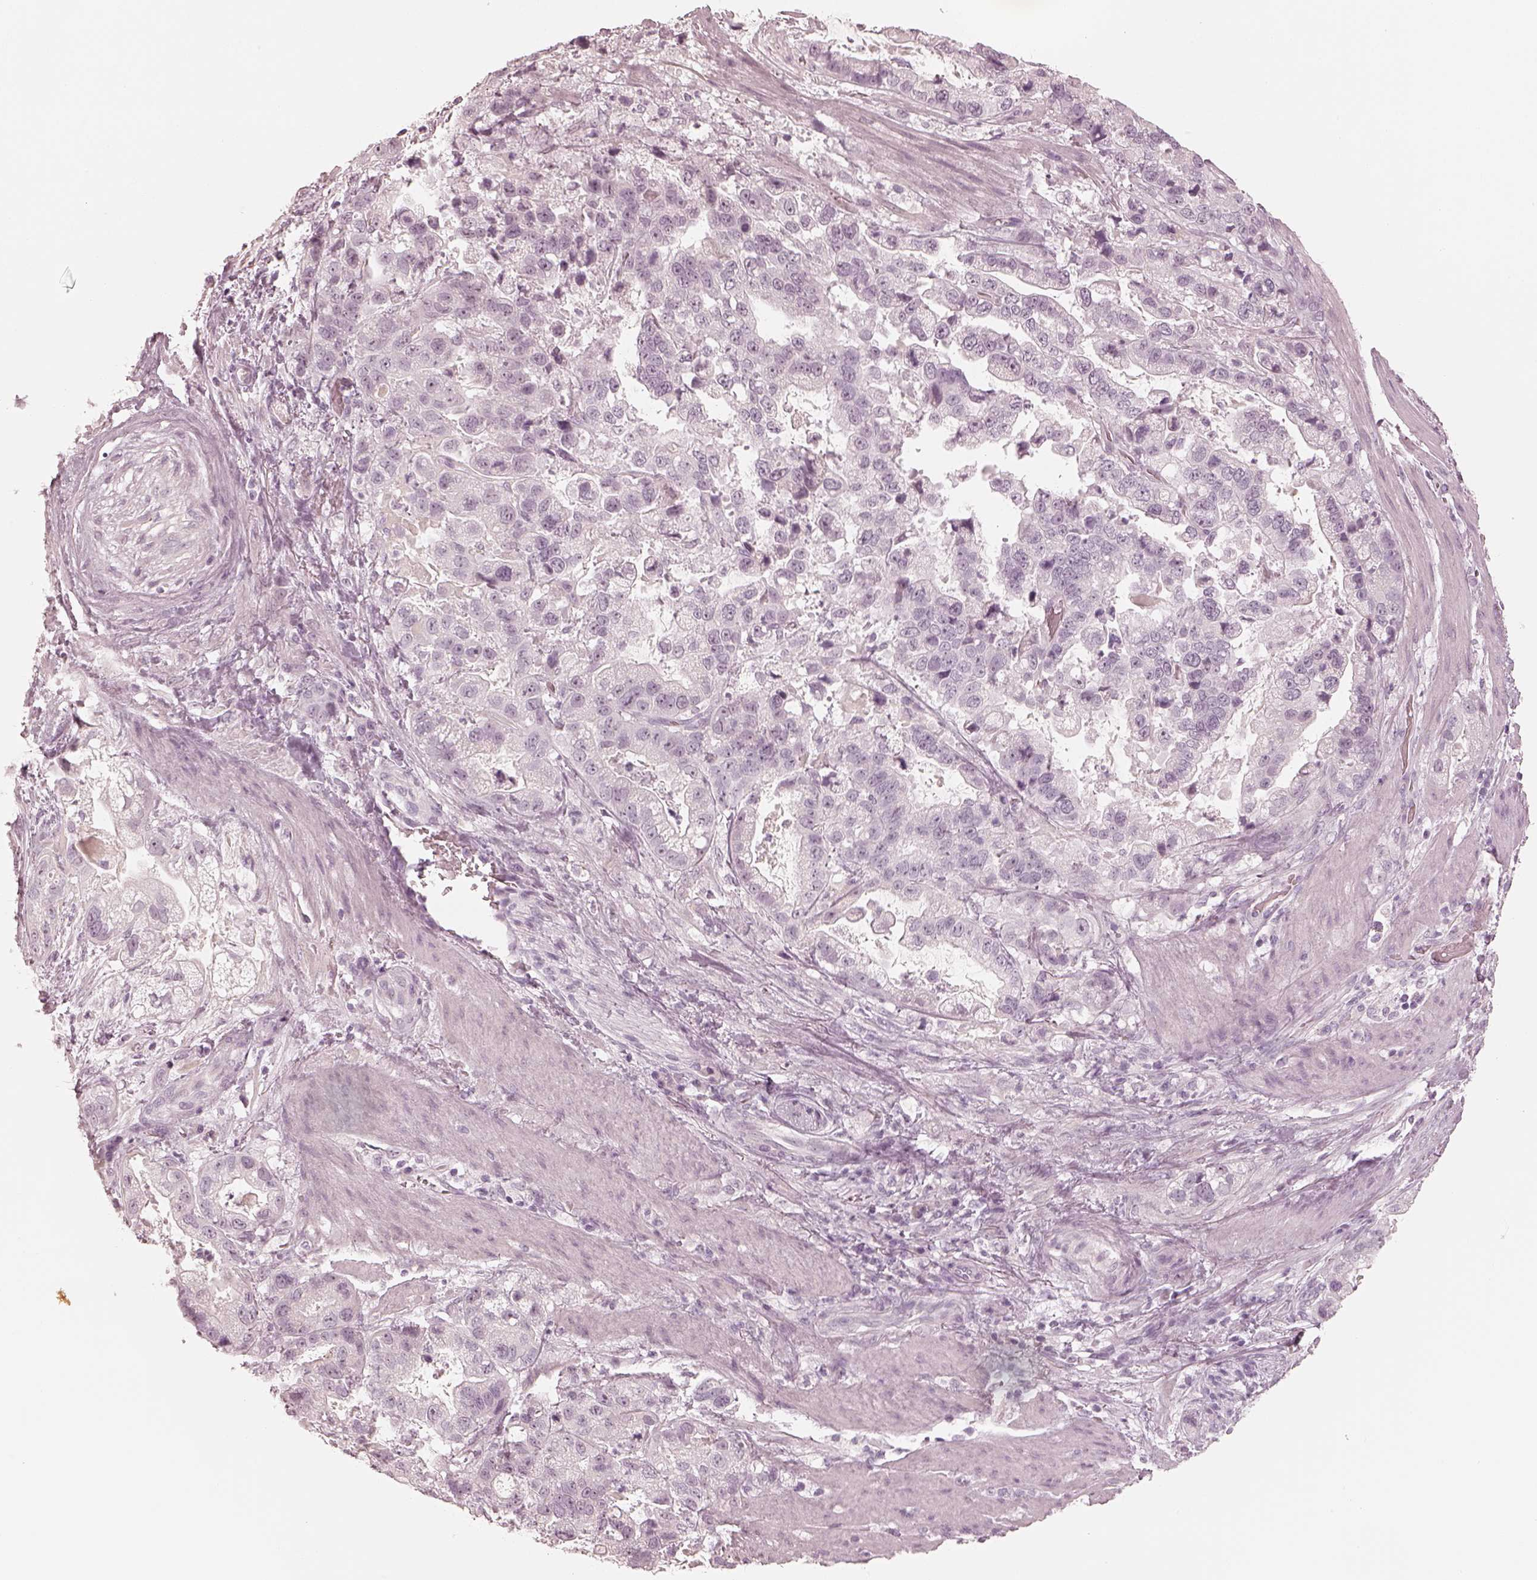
{"staining": {"intensity": "negative", "quantity": "none", "location": "none"}, "tissue": "stomach cancer", "cell_type": "Tumor cells", "image_type": "cancer", "snomed": [{"axis": "morphology", "description": "Adenocarcinoma, NOS"}, {"axis": "topography", "description": "Stomach"}], "caption": "Image shows no significant protein staining in tumor cells of adenocarcinoma (stomach).", "gene": "CALR3", "patient": {"sex": "male", "age": 59}}